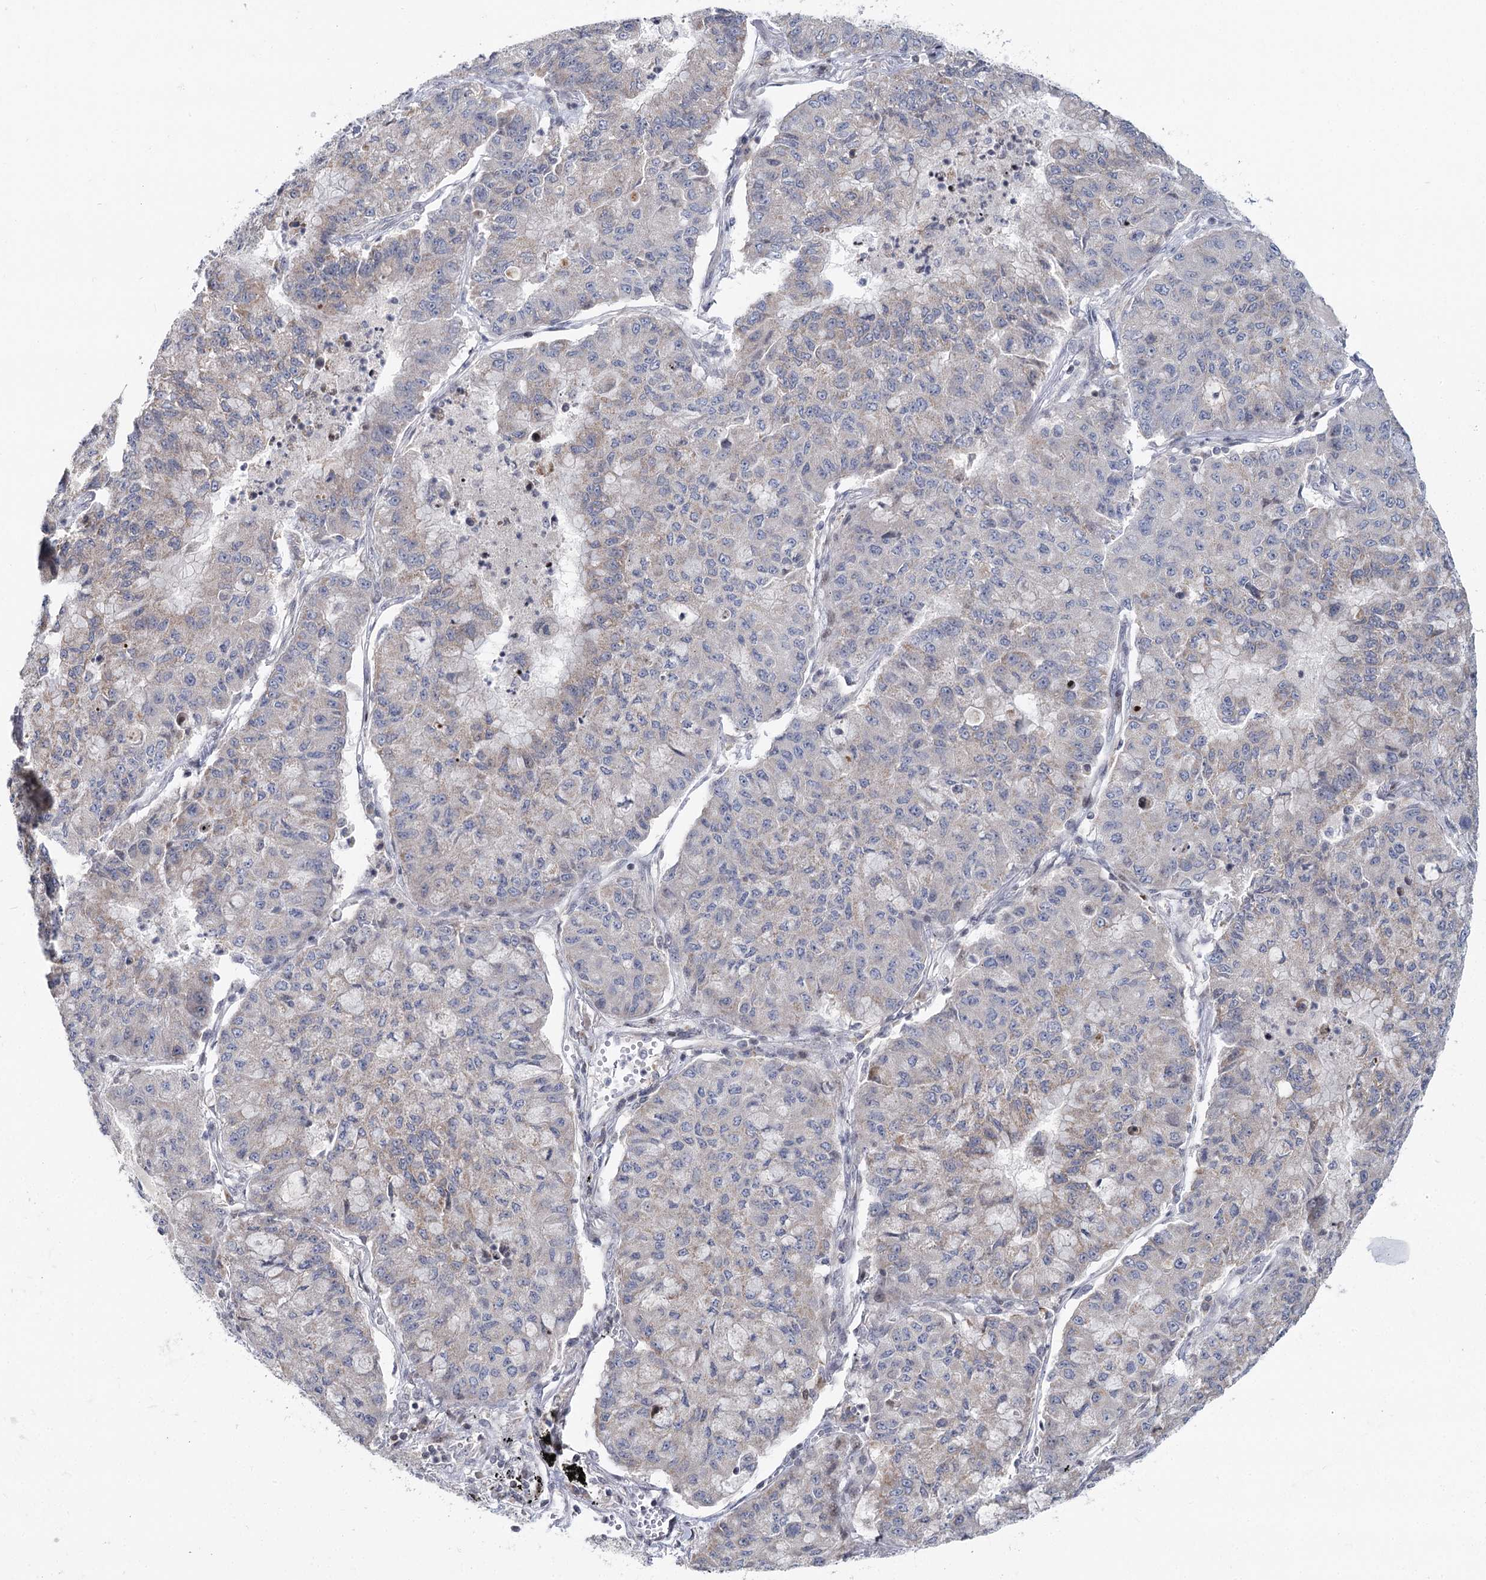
{"staining": {"intensity": "weak", "quantity": "<25%", "location": "cytoplasmic/membranous"}, "tissue": "lung cancer", "cell_type": "Tumor cells", "image_type": "cancer", "snomed": [{"axis": "morphology", "description": "Squamous cell carcinoma, NOS"}, {"axis": "topography", "description": "Lung"}], "caption": "This is a histopathology image of immunohistochemistry staining of lung cancer, which shows no positivity in tumor cells.", "gene": "PTGR1", "patient": {"sex": "male", "age": 74}}